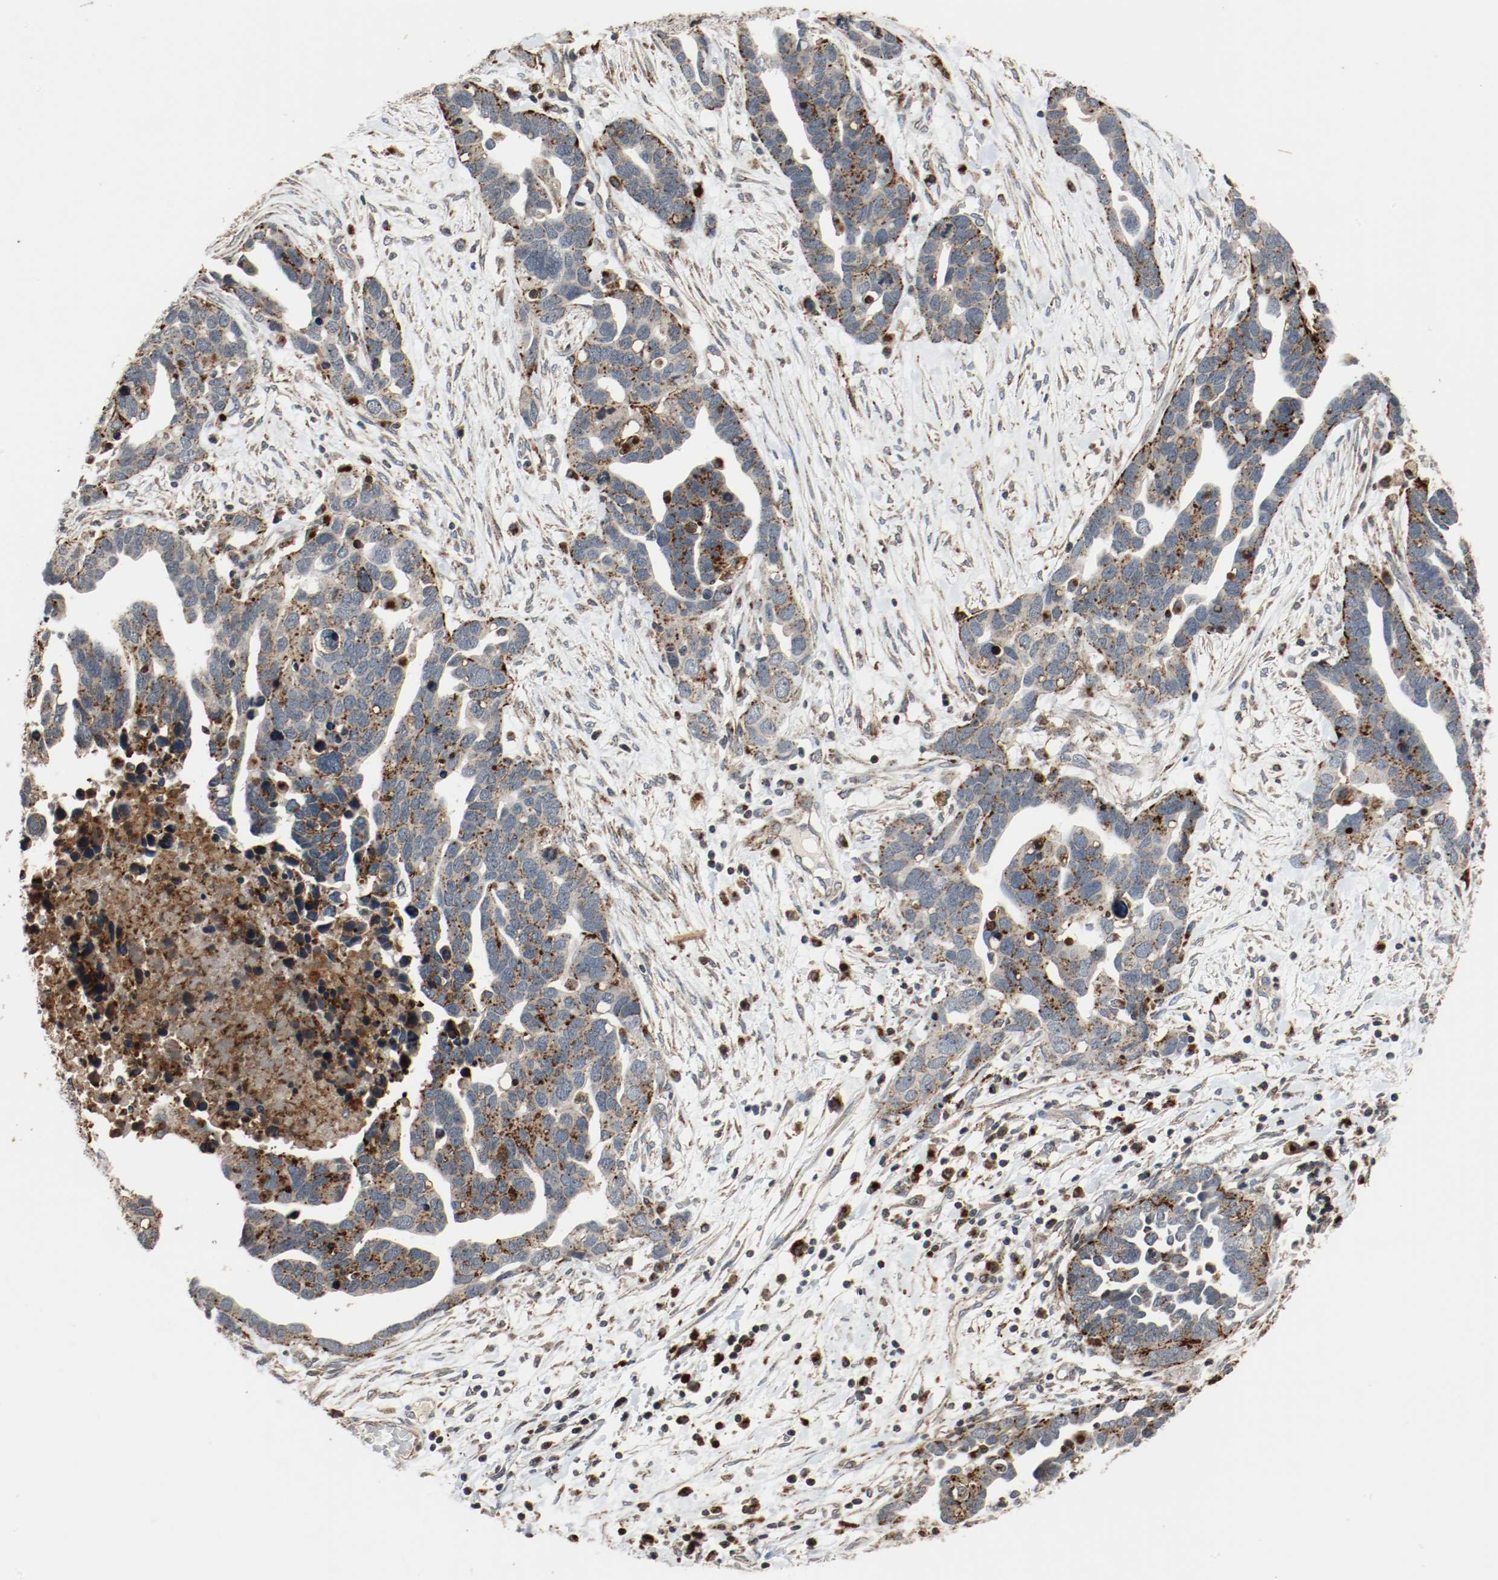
{"staining": {"intensity": "strong", "quantity": ">75%", "location": "cytoplasmic/membranous"}, "tissue": "ovarian cancer", "cell_type": "Tumor cells", "image_type": "cancer", "snomed": [{"axis": "morphology", "description": "Cystadenocarcinoma, serous, NOS"}, {"axis": "topography", "description": "Ovary"}], "caption": "Immunohistochemistry (IHC) photomicrograph of neoplastic tissue: ovarian cancer stained using immunohistochemistry (IHC) shows high levels of strong protein expression localized specifically in the cytoplasmic/membranous of tumor cells, appearing as a cytoplasmic/membranous brown color.", "gene": "LAMP2", "patient": {"sex": "female", "age": 54}}